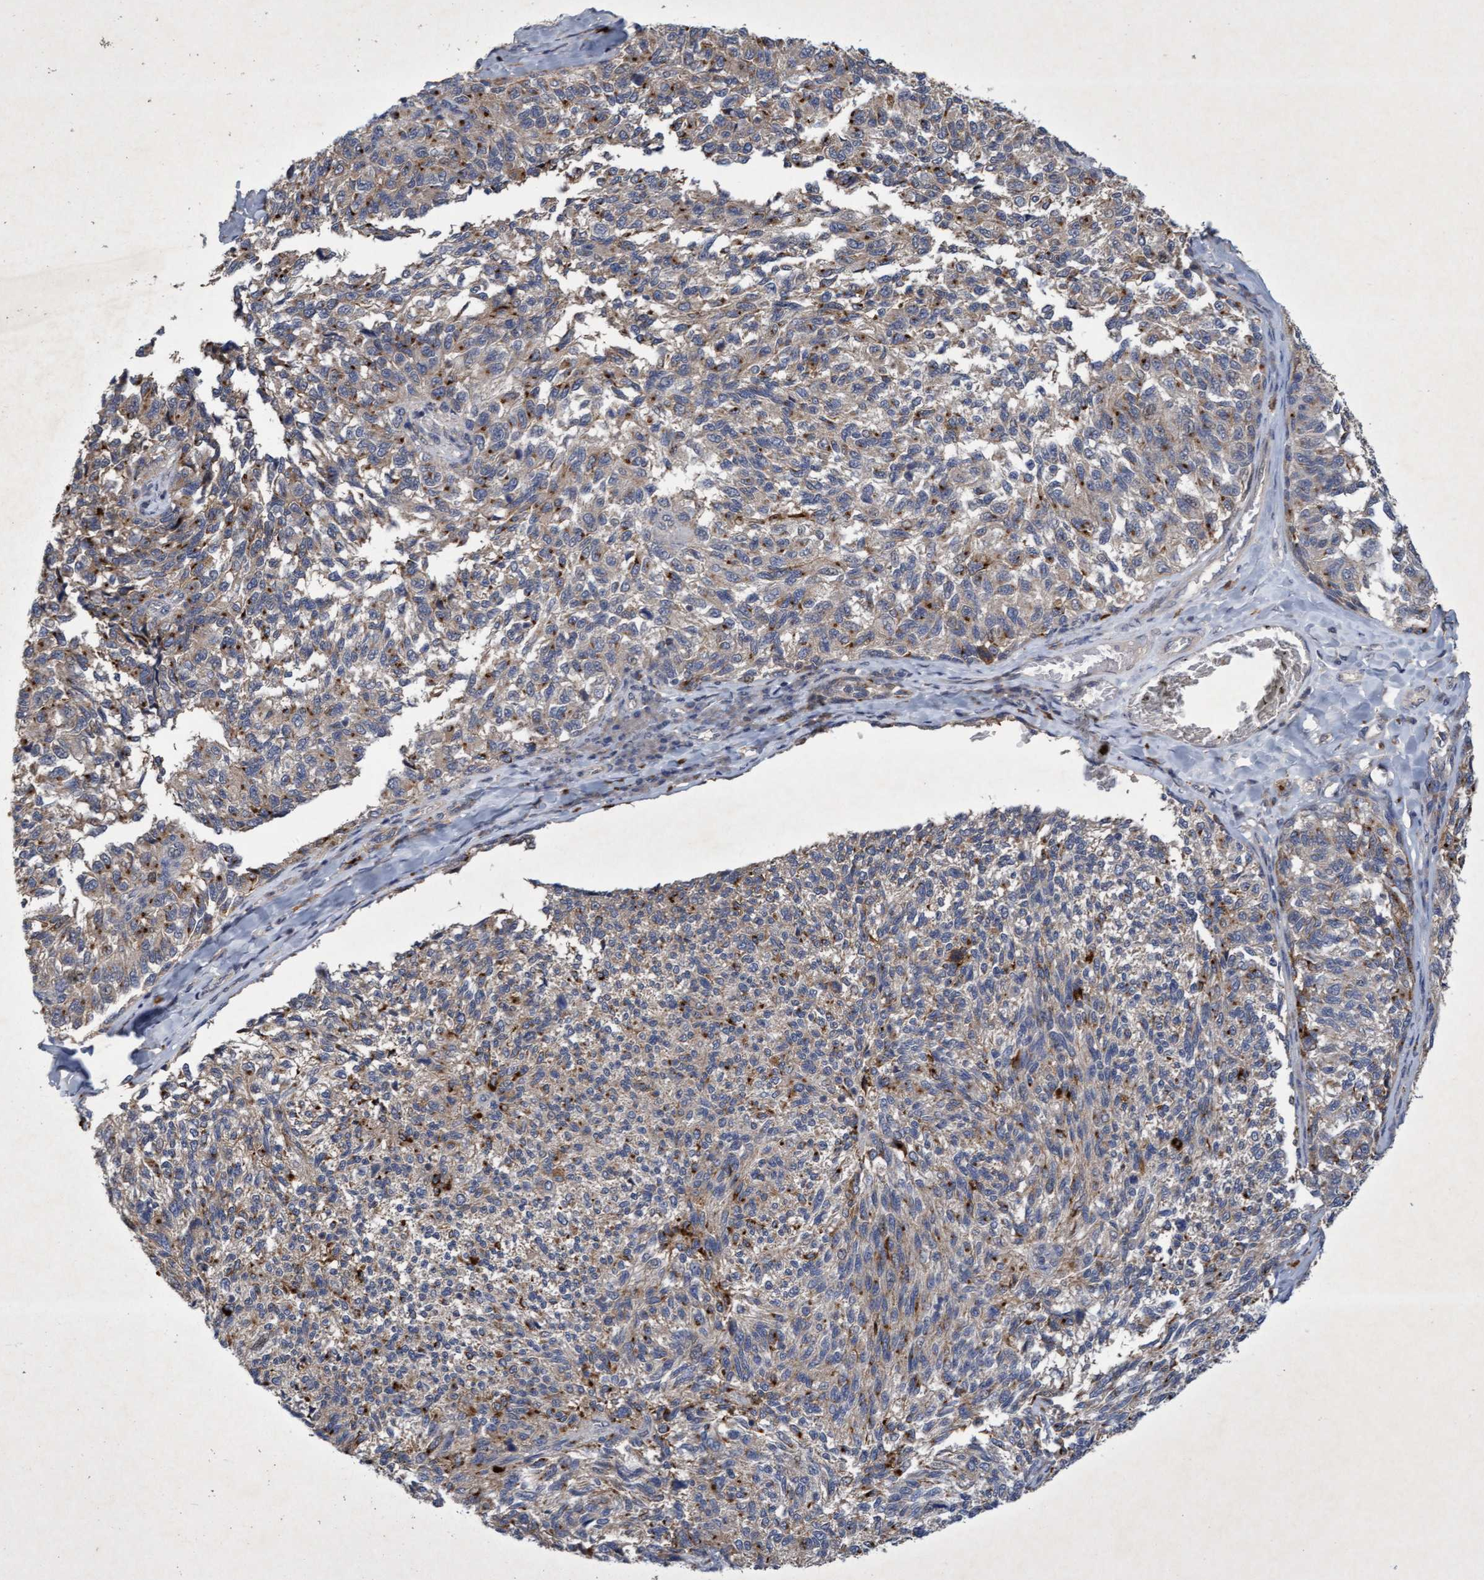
{"staining": {"intensity": "moderate", "quantity": "25%-75%", "location": "cytoplasmic/membranous"}, "tissue": "melanoma", "cell_type": "Tumor cells", "image_type": "cancer", "snomed": [{"axis": "morphology", "description": "Malignant melanoma, NOS"}, {"axis": "topography", "description": "Skin"}], "caption": "This is a photomicrograph of immunohistochemistry staining of melanoma, which shows moderate positivity in the cytoplasmic/membranous of tumor cells.", "gene": "ZNF677", "patient": {"sex": "female", "age": 73}}